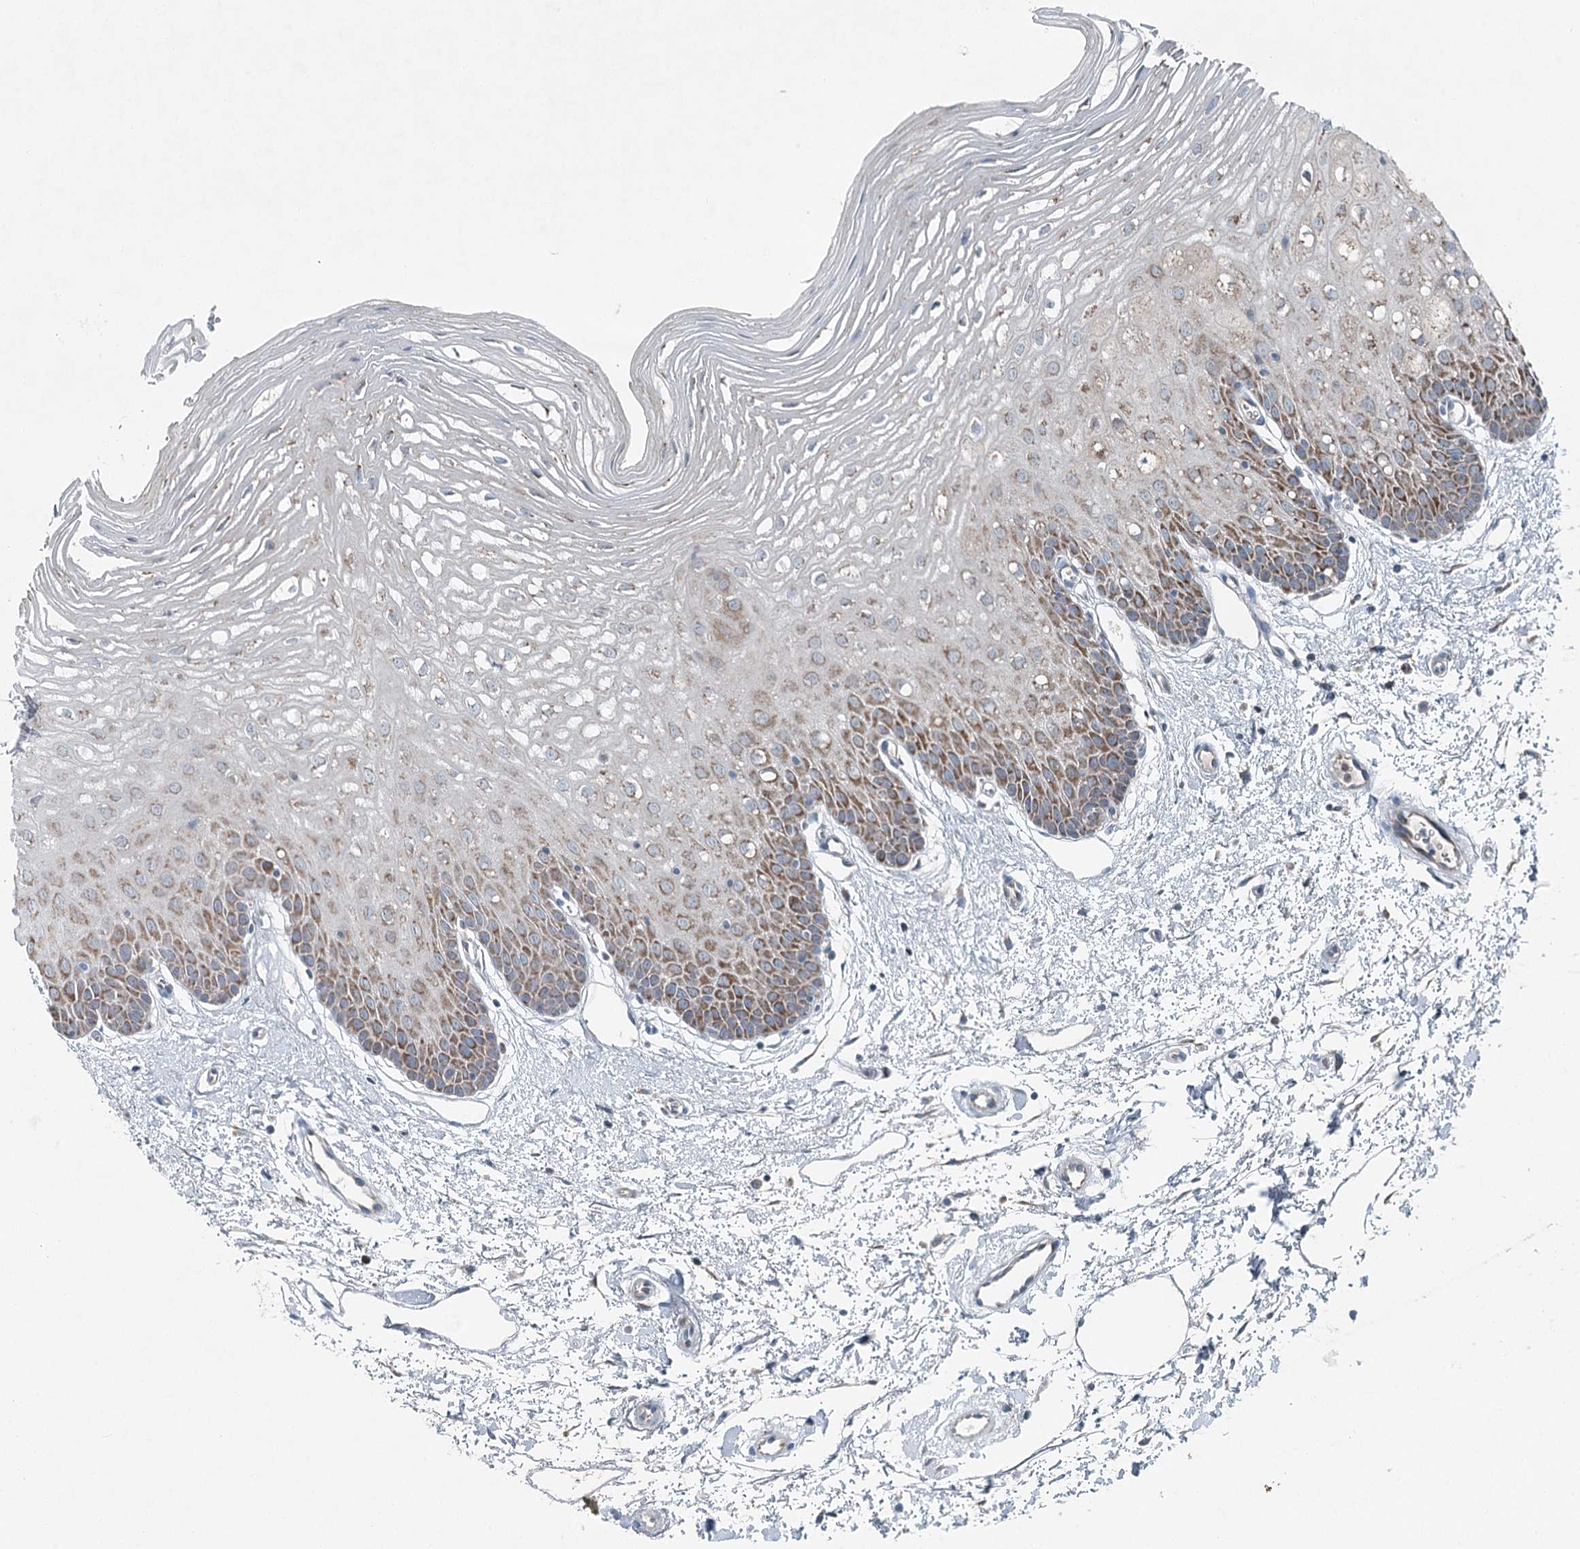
{"staining": {"intensity": "moderate", "quantity": ">75%", "location": "cytoplasmic/membranous"}, "tissue": "oral mucosa", "cell_type": "Squamous epithelial cells", "image_type": "normal", "snomed": [{"axis": "morphology", "description": "Normal tissue, NOS"}, {"axis": "topography", "description": "Oral tissue"}, {"axis": "topography", "description": "Tounge, NOS"}], "caption": "Brown immunohistochemical staining in benign oral mucosa exhibits moderate cytoplasmic/membranous staining in approximately >75% of squamous epithelial cells.", "gene": "CHCHD5", "patient": {"sex": "female", "age": 73}}